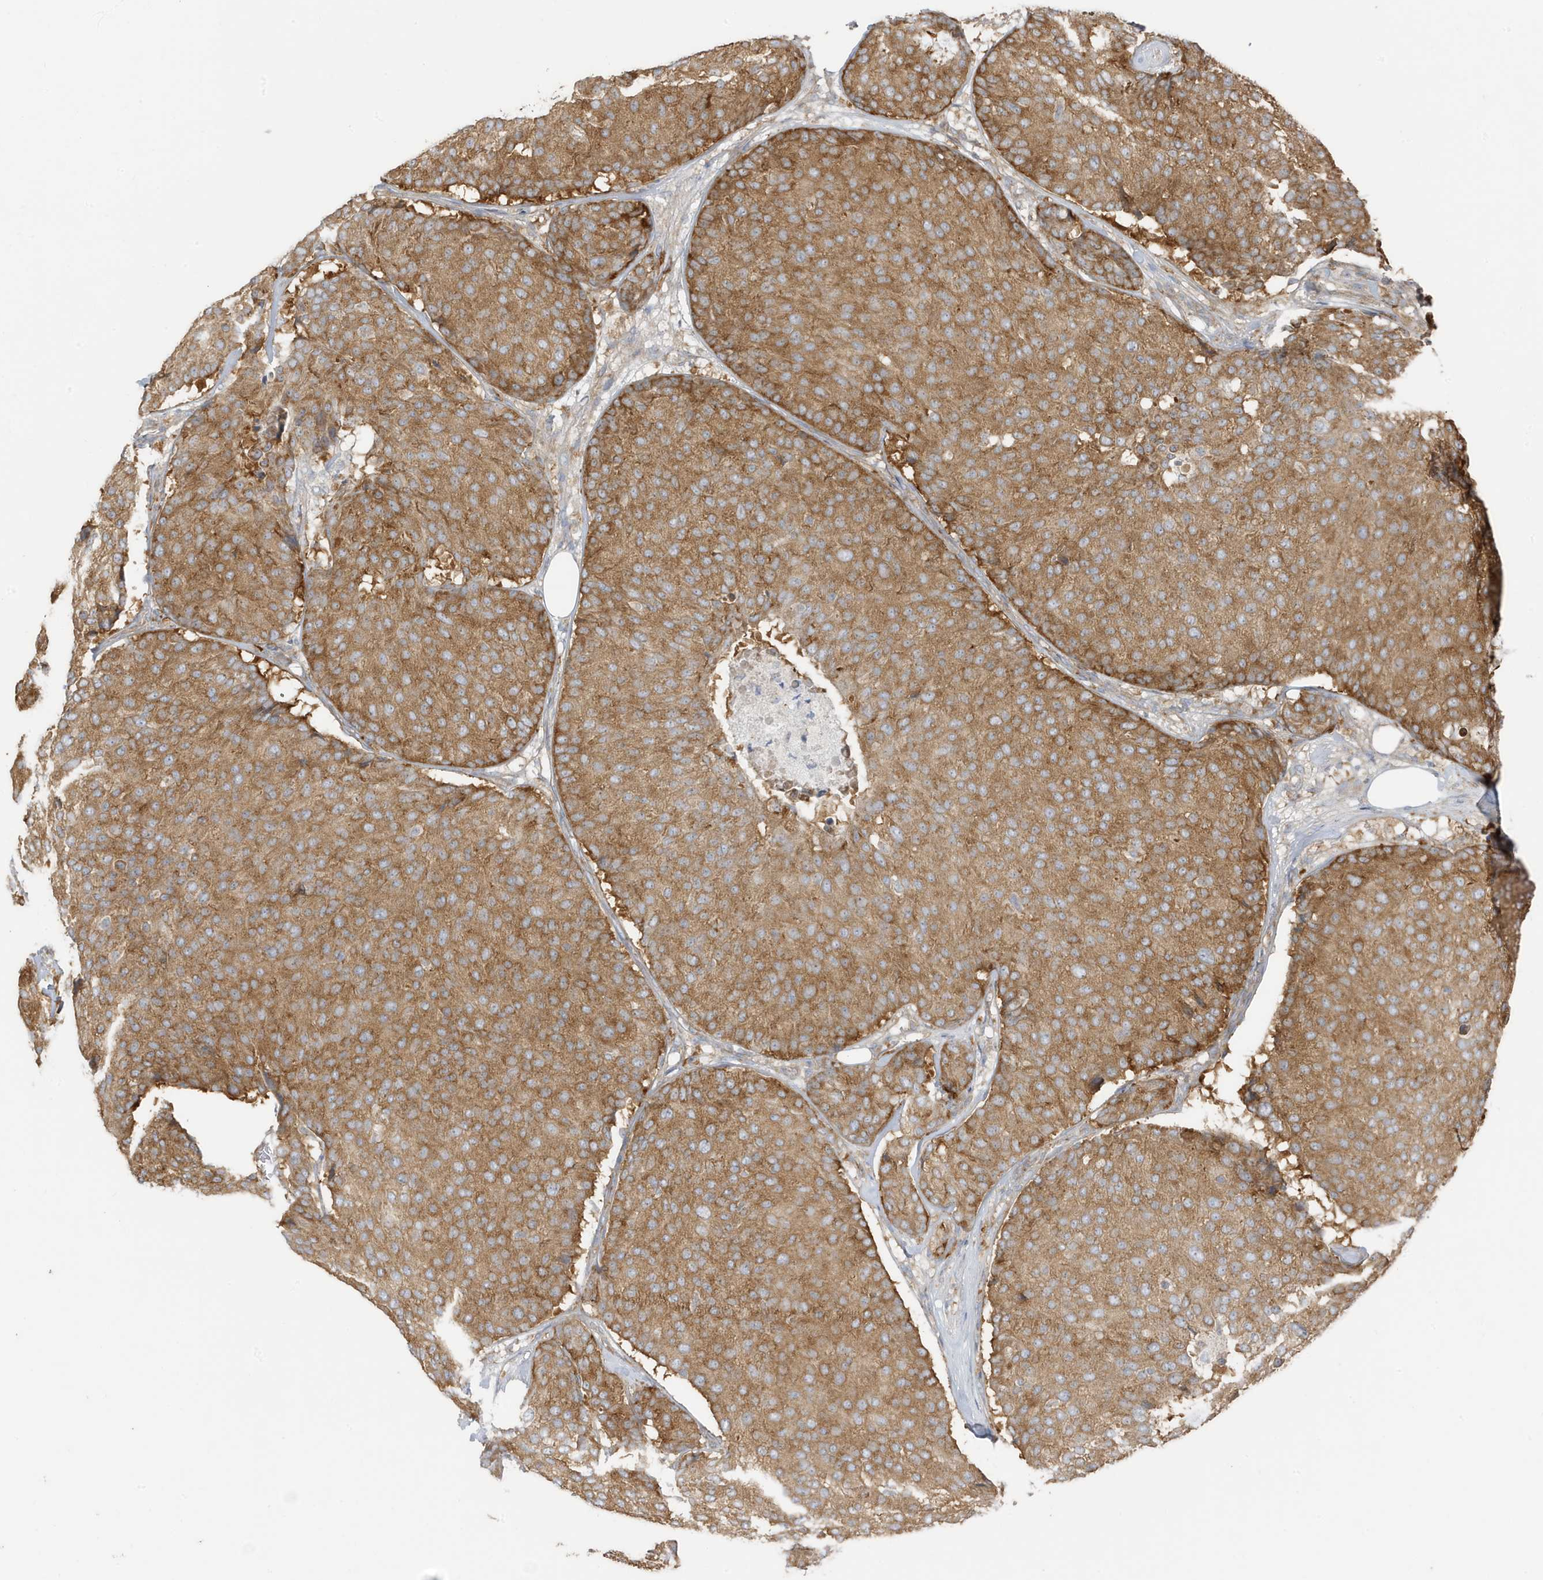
{"staining": {"intensity": "moderate", "quantity": ">75%", "location": "cytoplasmic/membranous"}, "tissue": "breast cancer", "cell_type": "Tumor cells", "image_type": "cancer", "snomed": [{"axis": "morphology", "description": "Duct carcinoma"}, {"axis": "topography", "description": "Breast"}], "caption": "A brown stain shows moderate cytoplasmic/membranous expression of a protein in human breast infiltrating ductal carcinoma tumor cells.", "gene": "GOLGA4", "patient": {"sex": "female", "age": 75}}